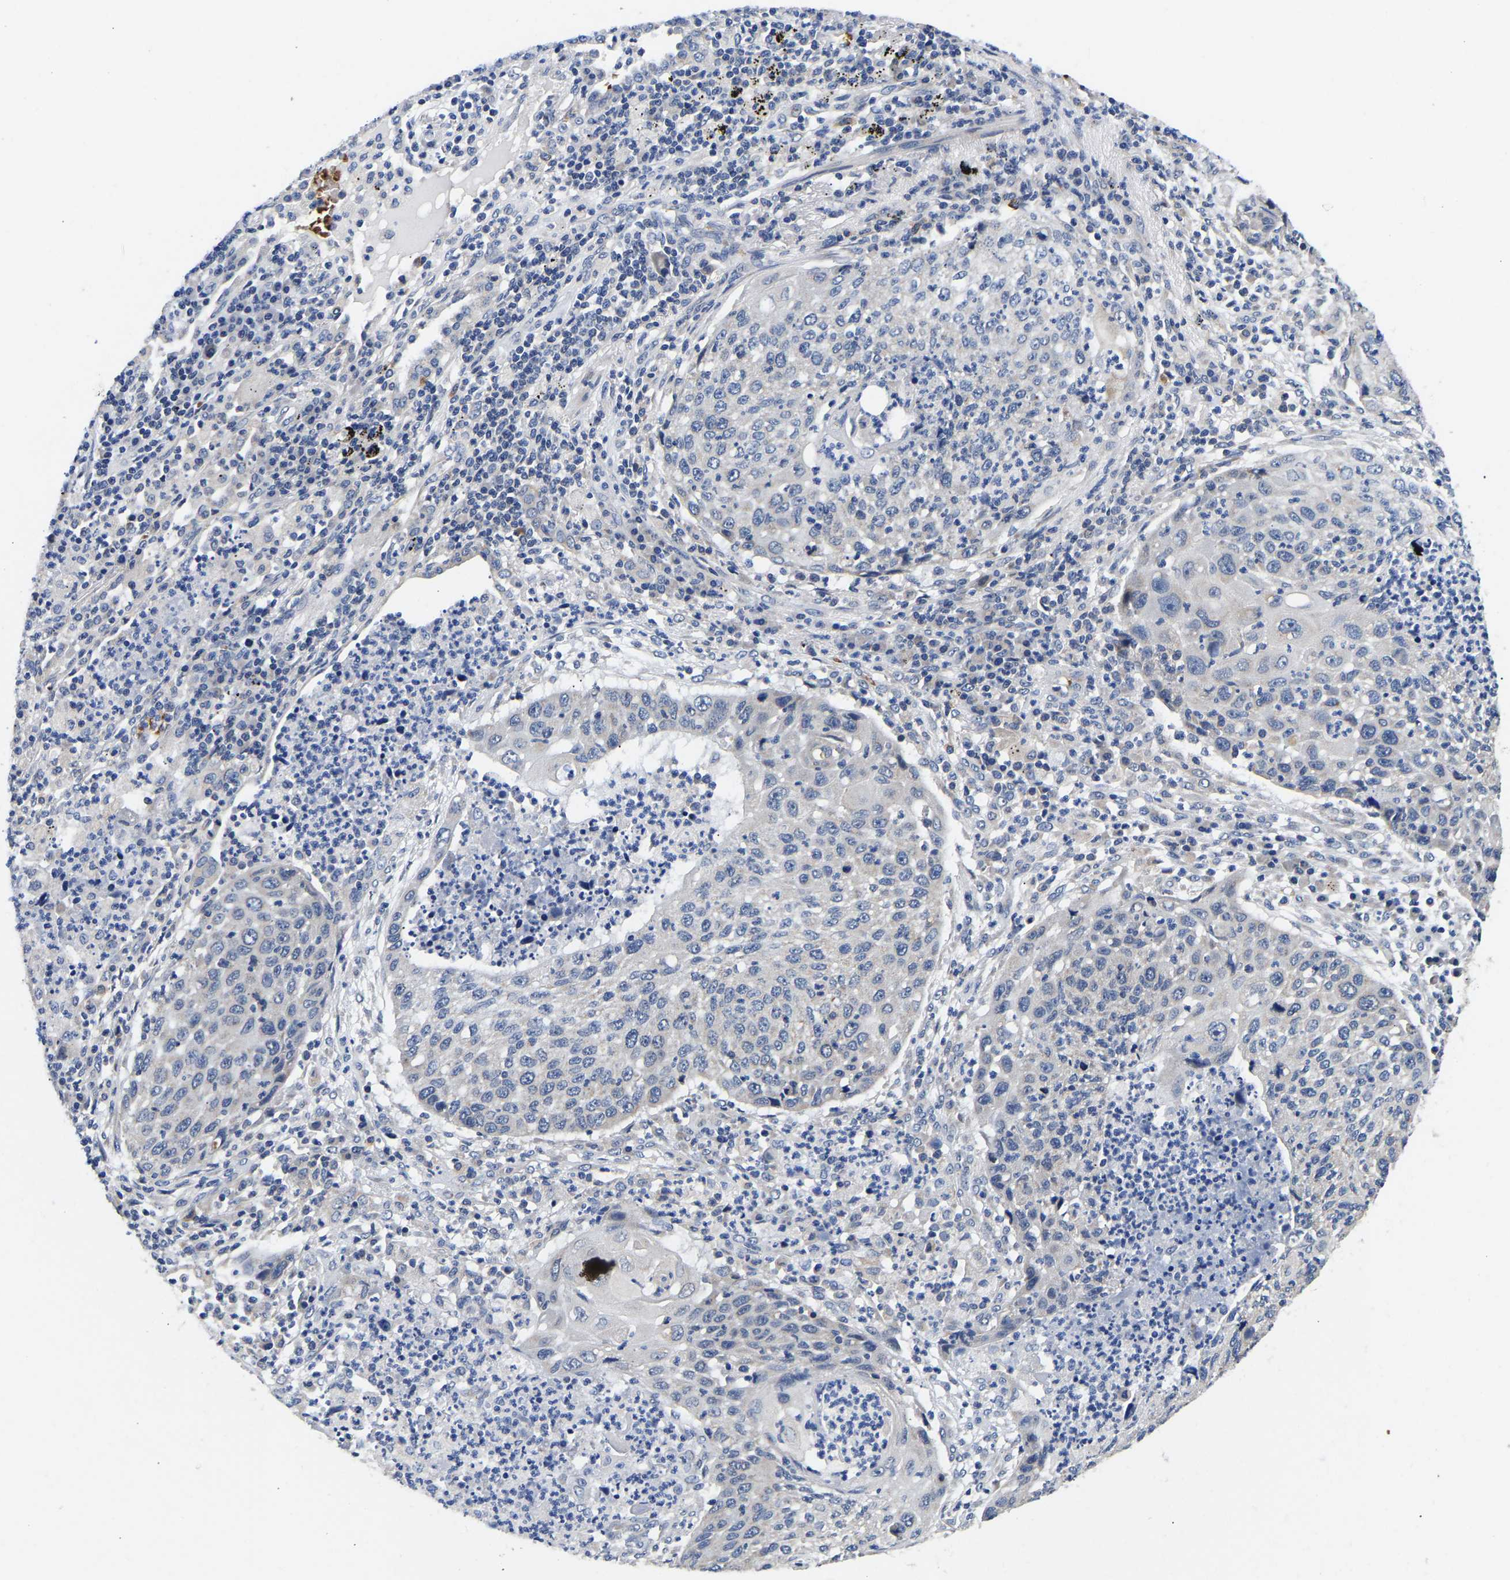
{"staining": {"intensity": "negative", "quantity": "none", "location": "none"}, "tissue": "lung cancer", "cell_type": "Tumor cells", "image_type": "cancer", "snomed": [{"axis": "morphology", "description": "Squamous cell carcinoma, NOS"}, {"axis": "topography", "description": "Lung"}], "caption": "High magnification brightfield microscopy of lung squamous cell carcinoma stained with DAB (brown) and counterstained with hematoxylin (blue): tumor cells show no significant positivity. (Brightfield microscopy of DAB (3,3'-diaminobenzidine) immunohistochemistry (IHC) at high magnification).", "gene": "RINT1", "patient": {"sex": "female", "age": 63}}